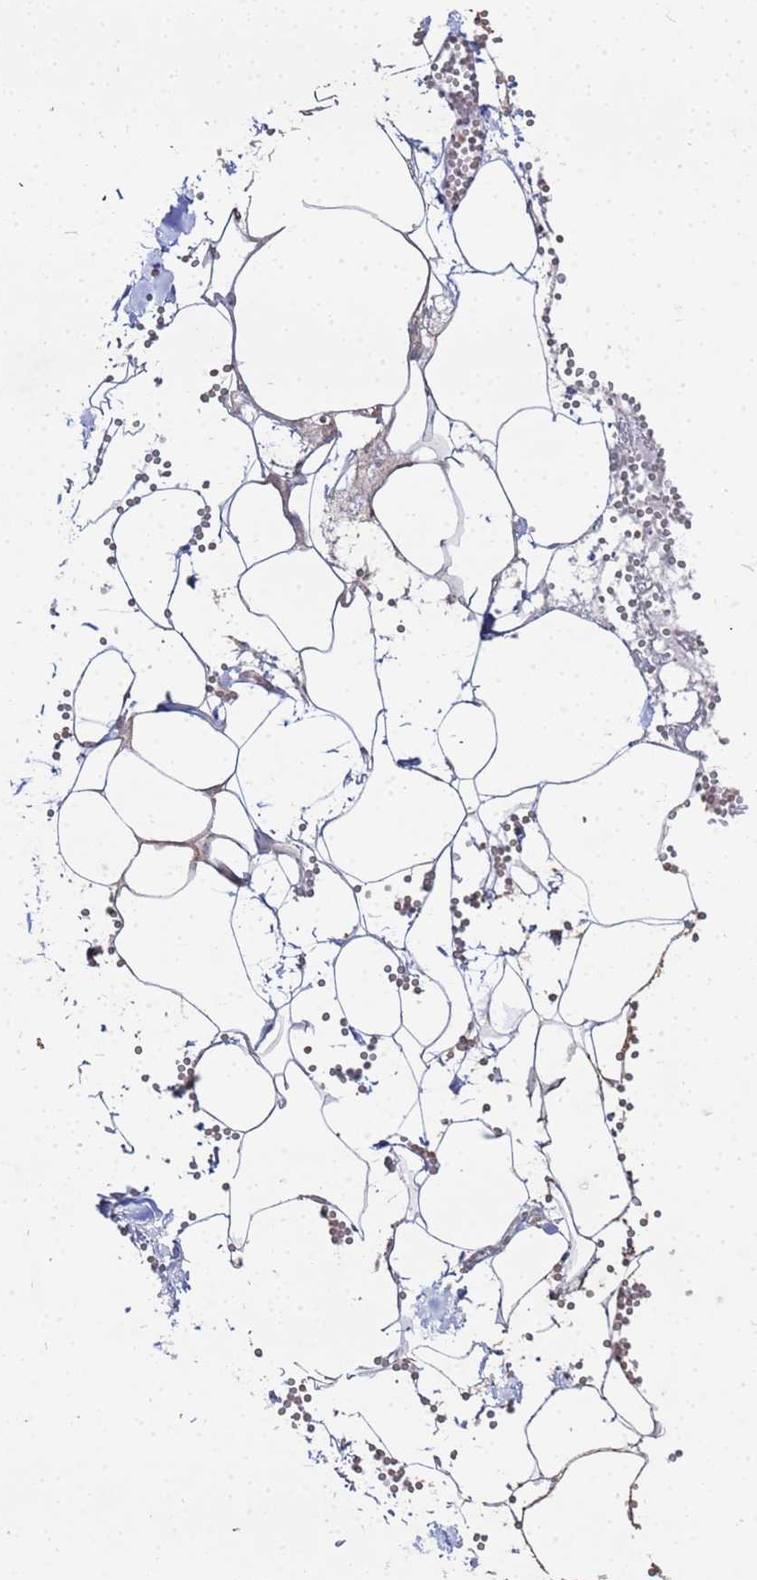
{"staining": {"intensity": "weak", "quantity": ">75%", "location": "cytoplasmic/membranous"}, "tissue": "adipose tissue", "cell_type": "Adipocytes", "image_type": "normal", "snomed": [{"axis": "morphology", "description": "Normal tissue, NOS"}, {"axis": "topography", "description": "Gallbladder"}, {"axis": "topography", "description": "Peripheral nerve tissue"}], "caption": "Adipocytes exhibit low levels of weak cytoplasmic/membranous staining in about >75% of cells in benign human adipose tissue. (DAB IHC, brown staining for protein, blue staining for nuclei).", "gene": "FAHD2A", "patient": {"sex": "male", "age": 38}}